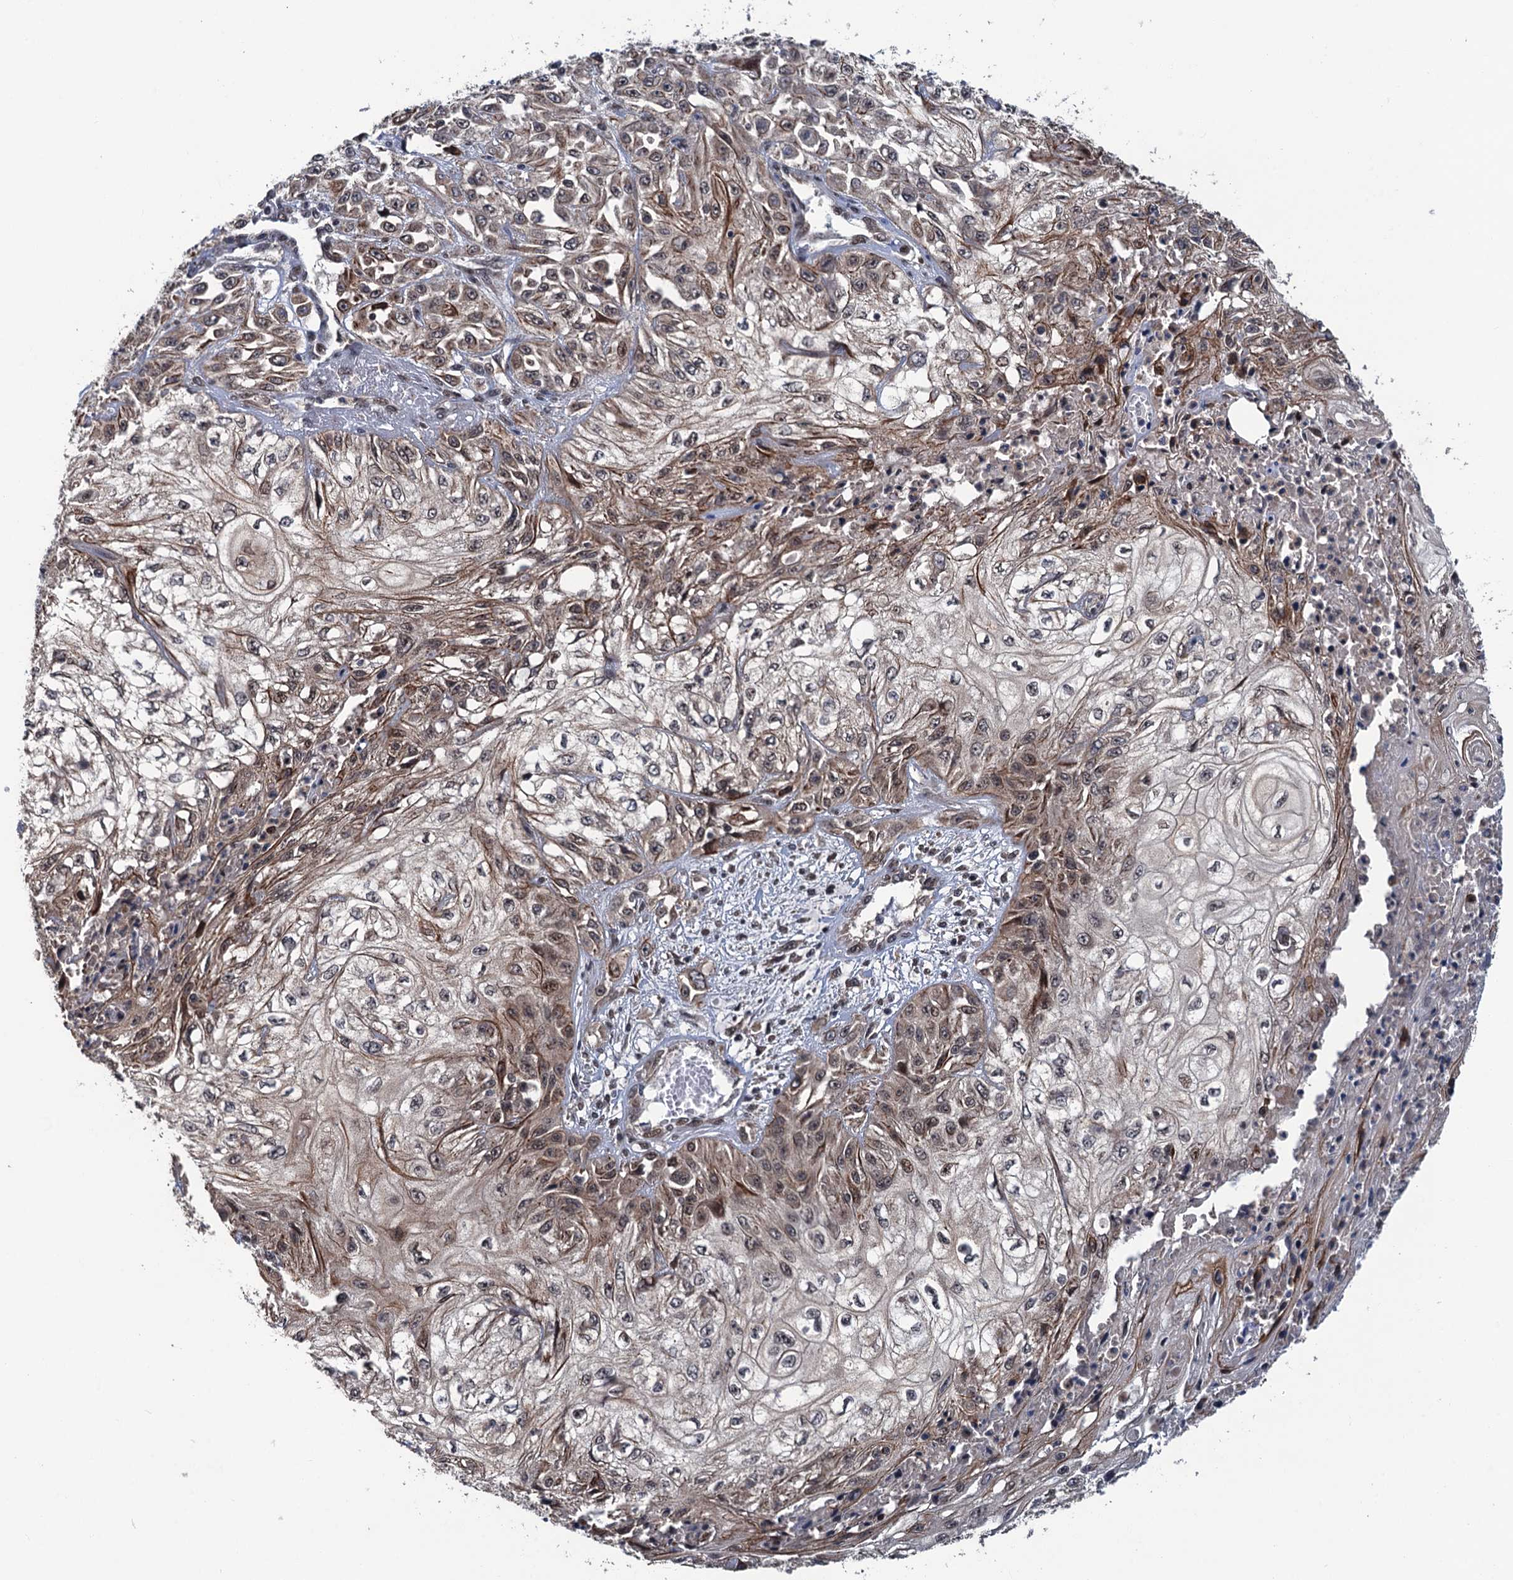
{"staining": {"intensity": "moderate", "quantity": ">75%", "location": "cytoplasmic/membranous,nuclear"}, "tissue": "skin cancer", "cell_type": "Tumor cells", "image_type": "cancer", "snomed": [{"axis": "morphology", "description": "Squamous cell carcinoma, NOS"}, {"axis": "morphology", "description": "Squamous cell carcinoma, metastatic, NOS"}, {"axis": "topography", "description": "Skin"}, {"axis": "topography", "description": "Lymph node"}], "caption": "Immunohistochemical staining of human skin cancer exhibits moderate cytoplasmic/membranous and nuclear protein expression in about >75% of tumor cells.", "gene": "RASSF4", "patient": {"sex": "male", "age": 75}}